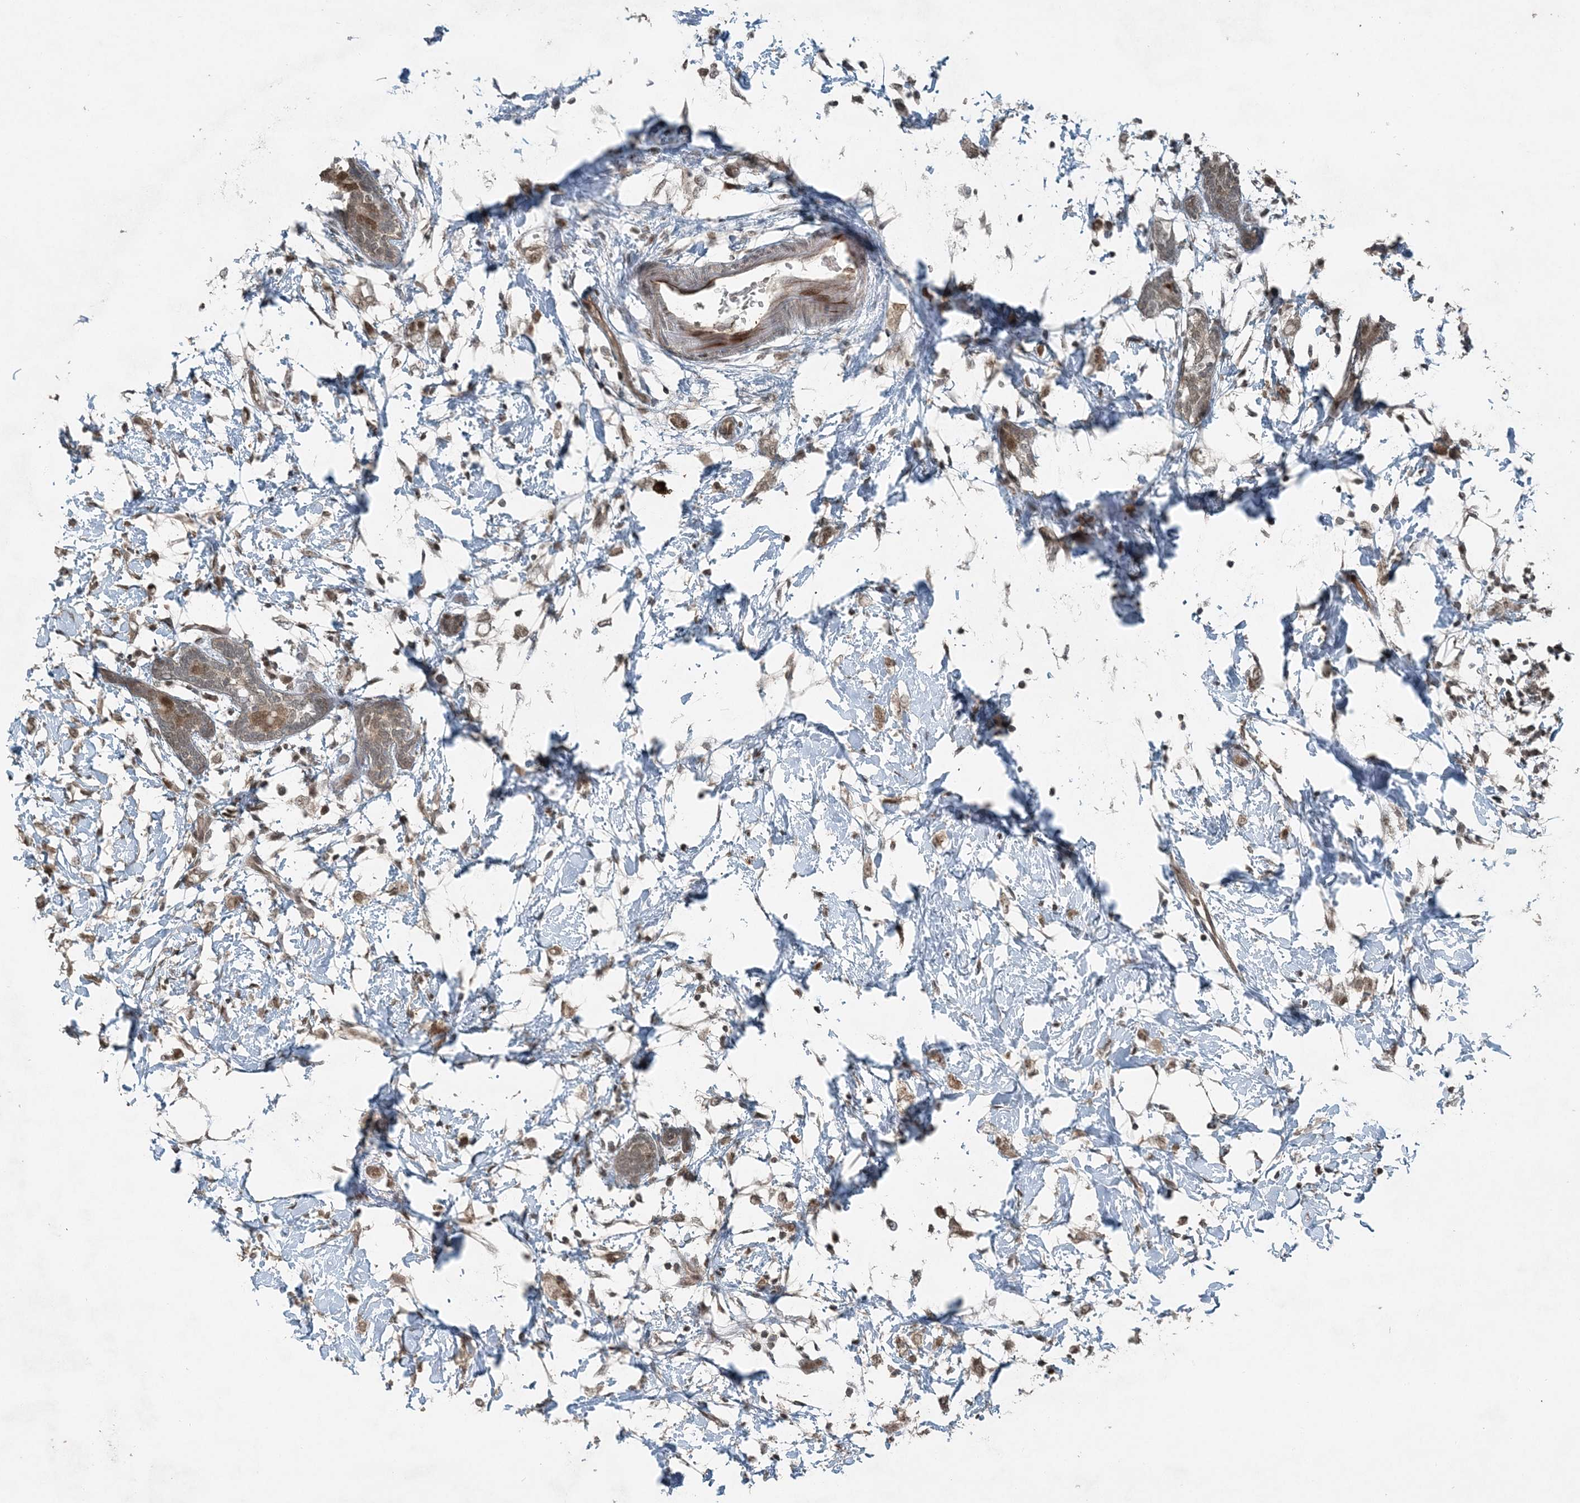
{"staining": {"intensity": "moderate", "quantity": ">75%", "location": "cytoplasmic/membranous,nuclear"}, "tissue": "breast cancer", "cell_type": "Tumor cells", "image_type": "cancer", "snomed": [{"axis": "morphology", "description": "Normal tissue, NOS"}, {"axis": "morphology", "description": "Lobular carcinoma"}, {"axis": "topography", "description": "Breast"}], "caption": "Protein analysis of lobular carcinoma (breast) tissue reveals moderate cytoplasmic/membranous and nuclear positivity in approximately >75% of tumor cells.", "gene": "COPS7B", "patient": {"sex": "female", "age": 47}}